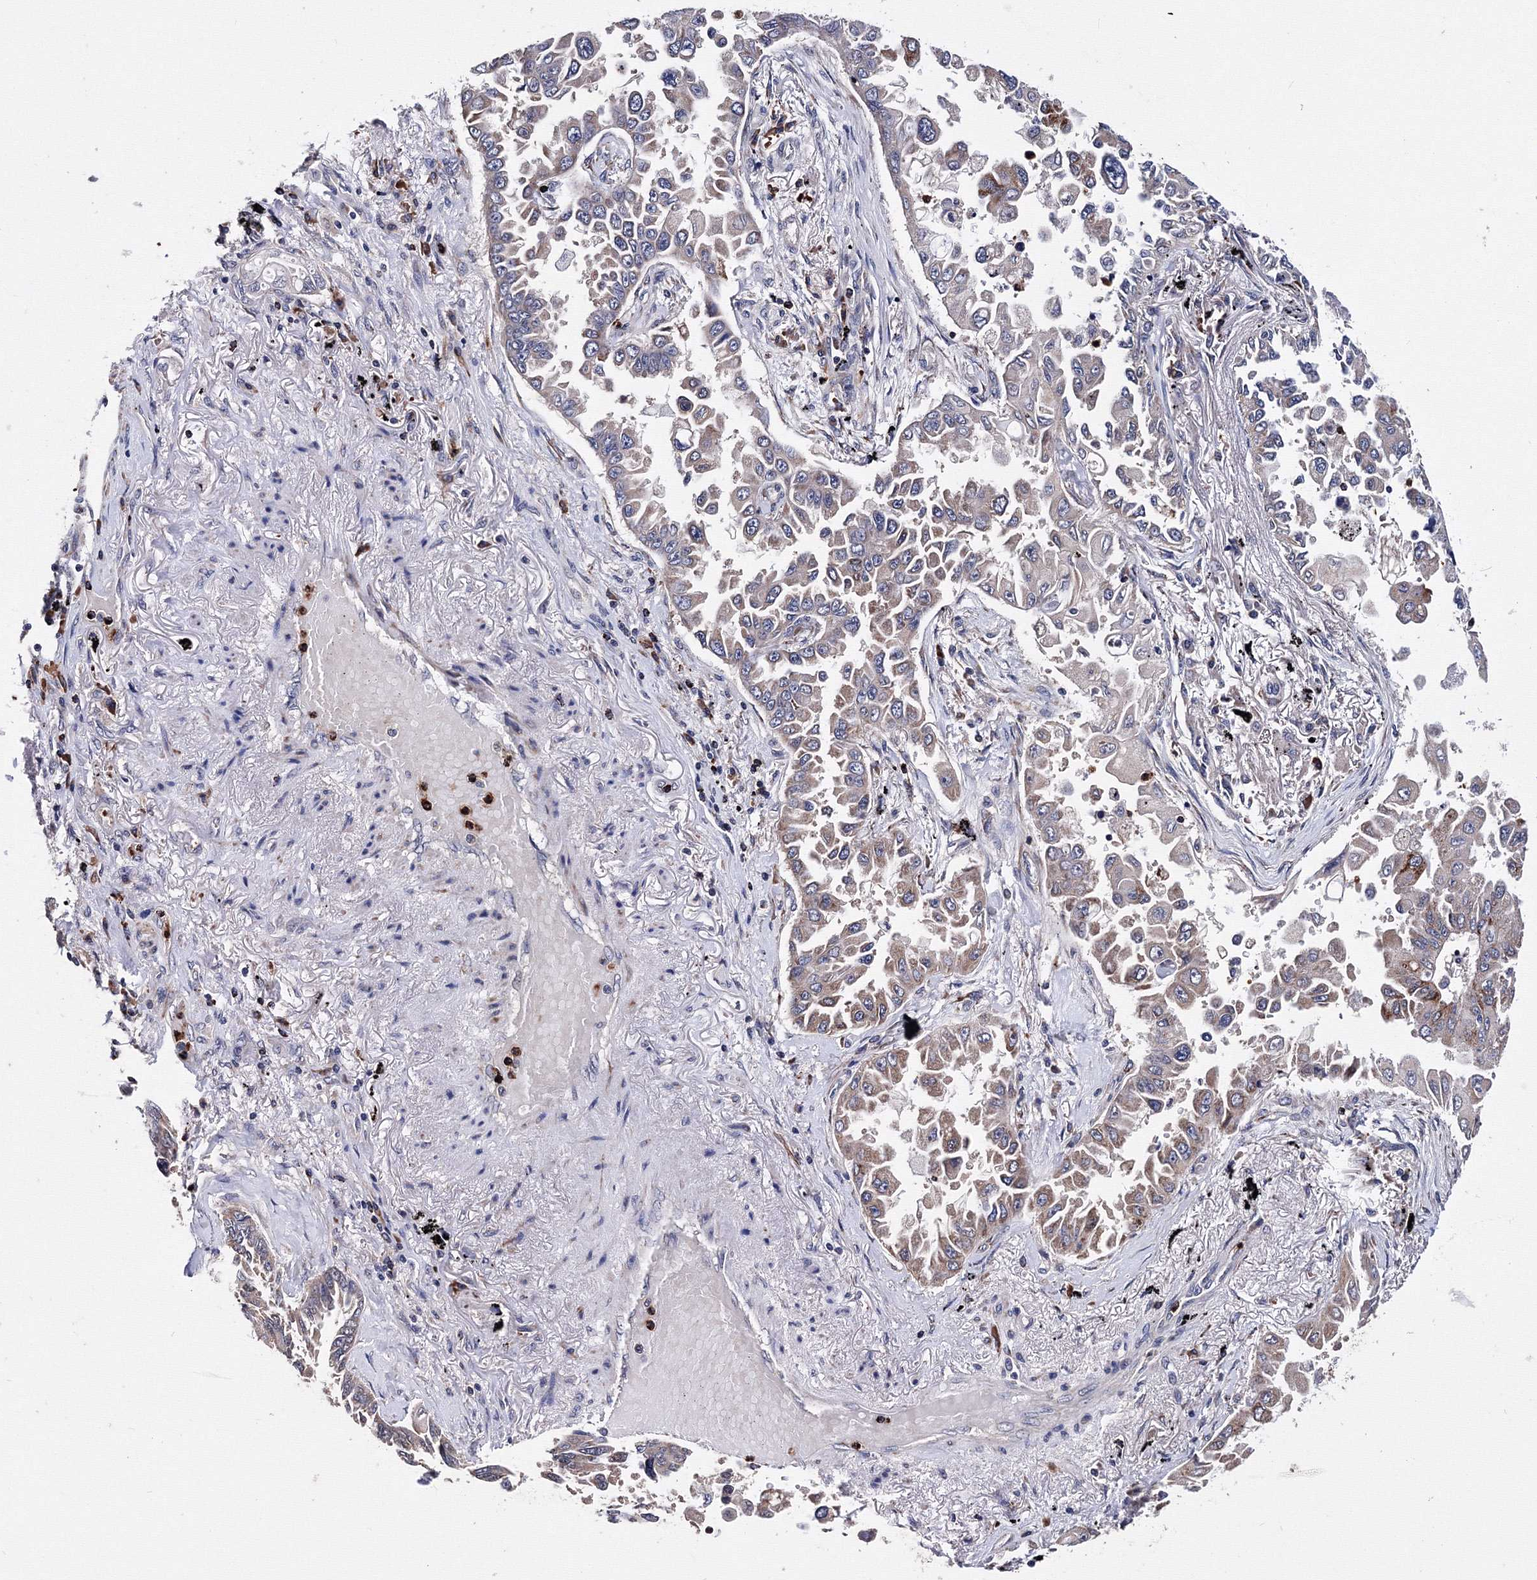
{"staining": {"intensity": "weak", "quantity": ">75%", "location": "cytoplasmic/membranous"}, "tissue": "lung cancer", "cell_type": "Tumor cells", "image_type": "cancer", "snomed": [{"axis": "morphology", "description": "Adenocarcinoma, NOS"}, {"axis": "topography", "description": "Lung"}], "caption": "This is an image of immunohistochemistry (IHC) staining of adenocarcinoma (lung), which shows weak positivity in the cytoplasmic/membranous of tumor cells.", "gene": "PHYKPL", "patient": {"sex": "female", "age": 67}}